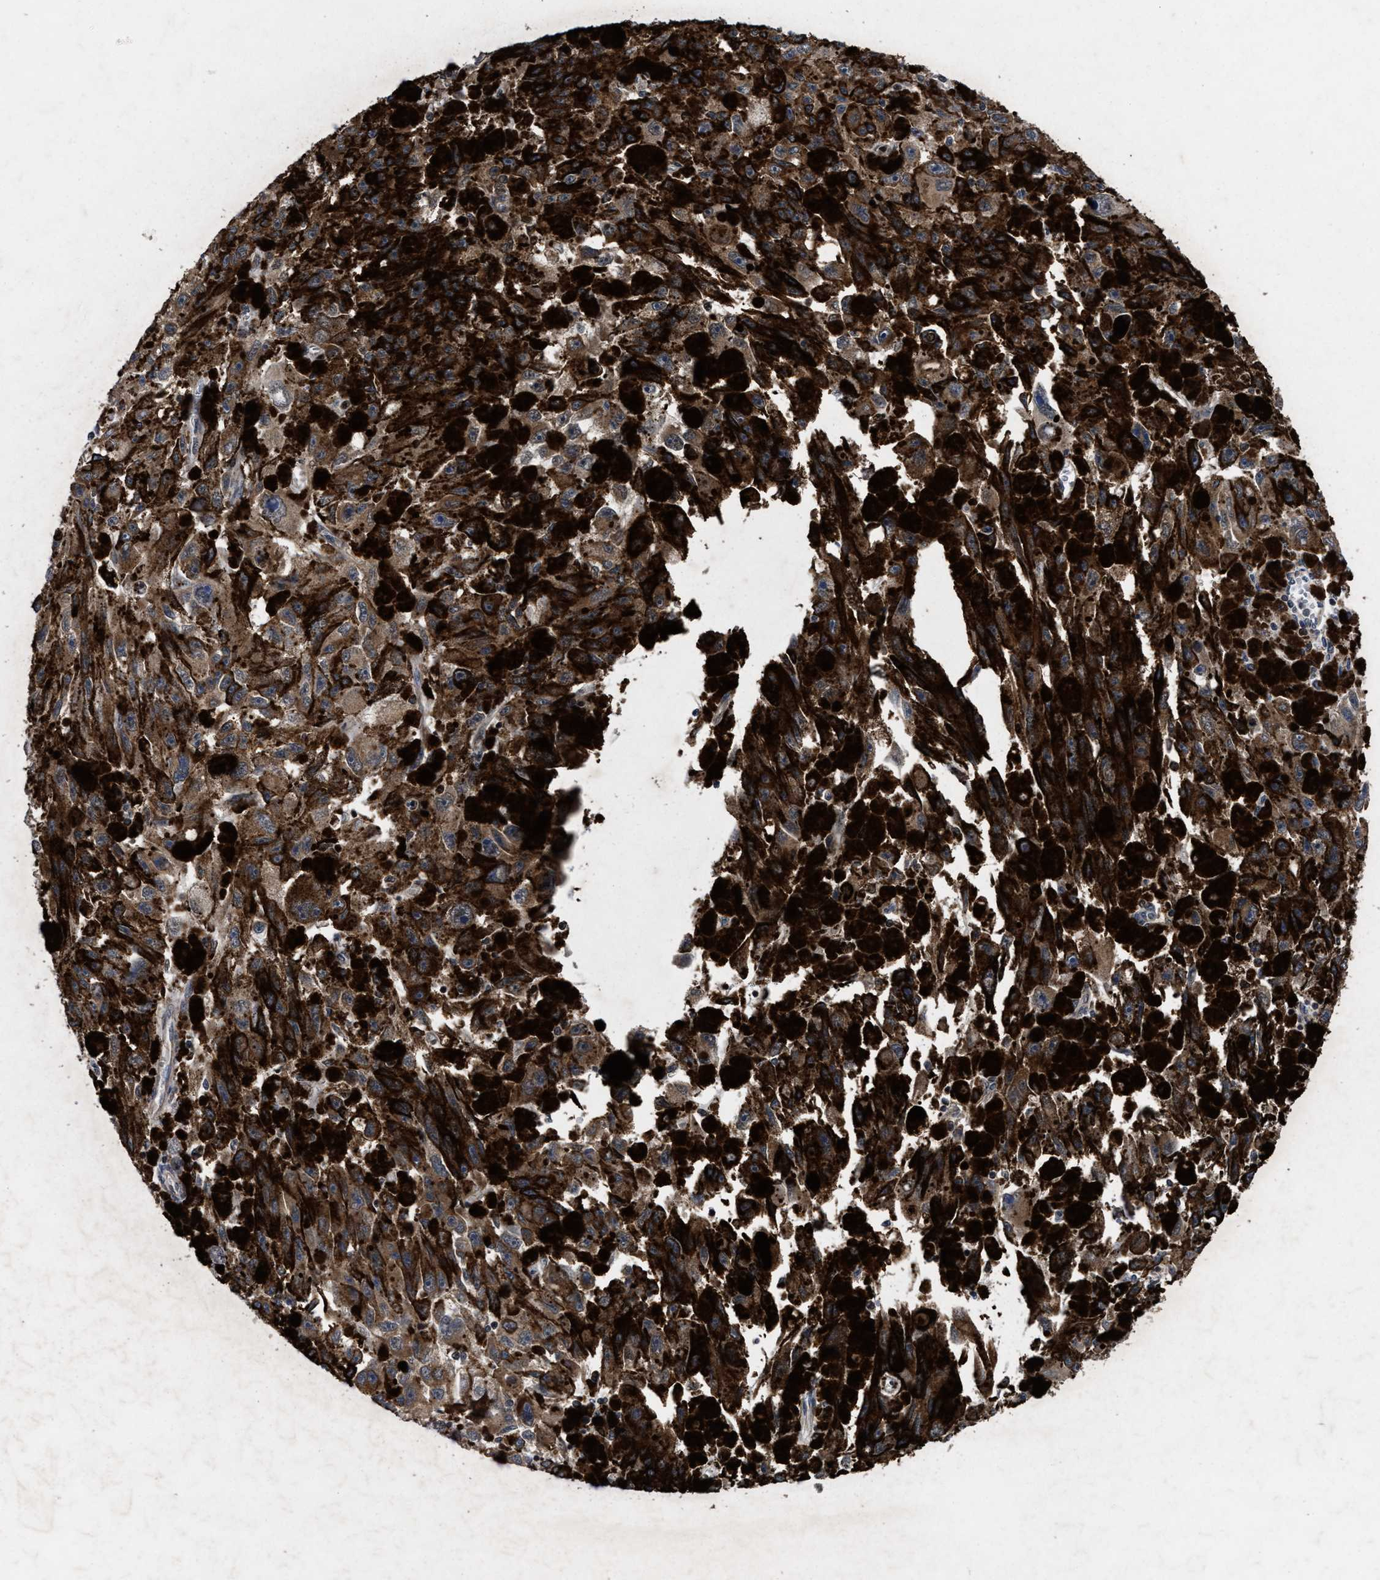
{"staining": {"intensity": "moderate", "quantity": ">75%", "location": "cytoplasmic/membranous"}, "tissue": "melanoma", "cell_type": "Tumor cells", "image_type": "cancer", "snomed": [{"axis": "morphology", "description": "Malignant melanoma, NOS"}, {"axis": "topography", "description": "Skin"}], "caption": "Melanoma stained with a brown dye shows moderate cytoplasmic/membranous positive expression in about >75% of tumor cells.", "gene": "MRPL50", "patient": {"sex": "female", "age": 104}}